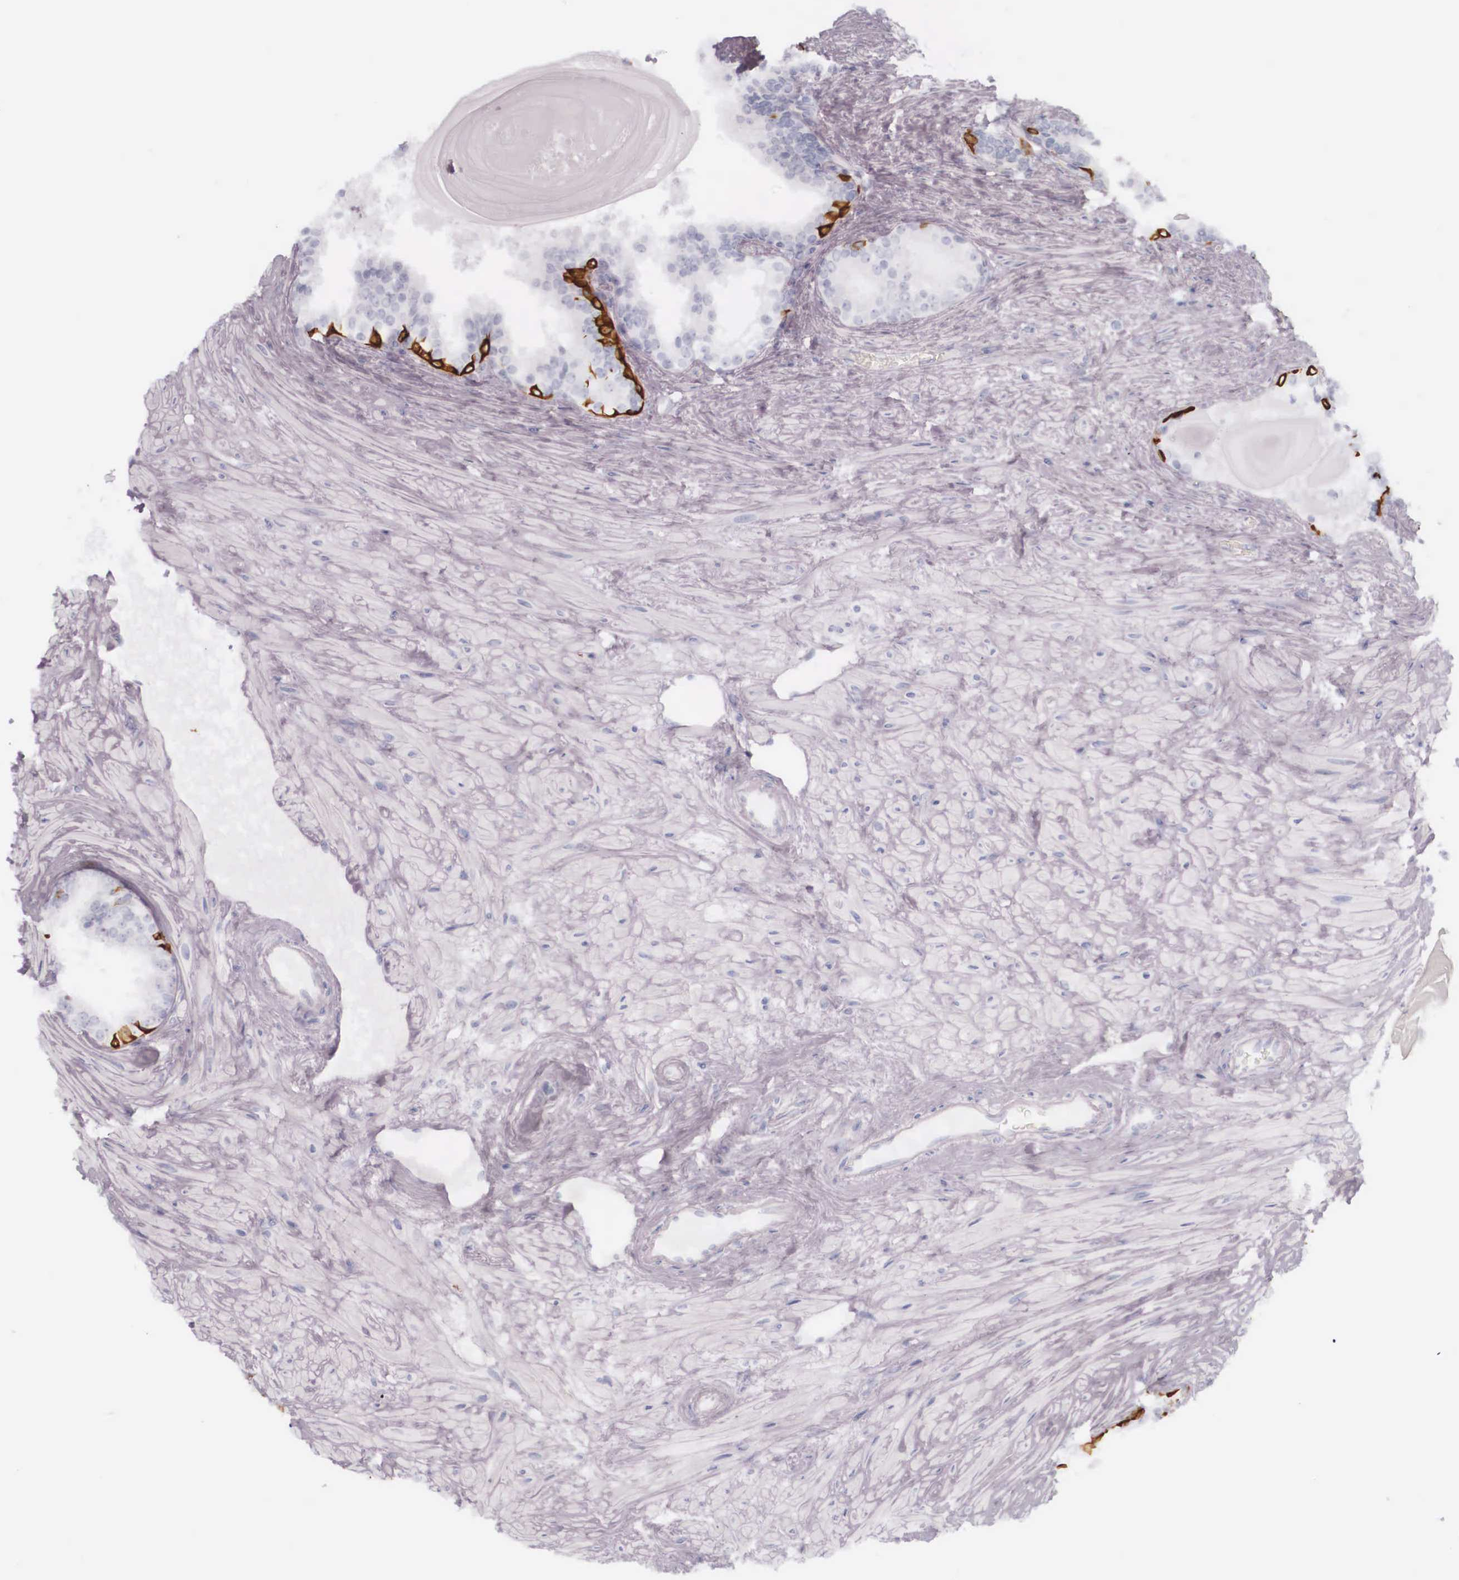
{"staining": {"intensity": "strong", "quantity": "<25%", "location": "cytoplasmic/membranous"}, "tissue": "prostate", "cell_type": "Glandular cells", "image_type": "normal", "snomed": [{"axis": "morphology", "description": "Normal tissue, NOS"}, {"axis": "topography", "description": "Prostate"}], "caption": "Benign prostate demonstrates strong cytoplasmic/membranous staining in about <25% of glandular cells Nuclei are stained in blue..", "gene": "KRT14", "patient": {"sex": "male", "age": 65}}